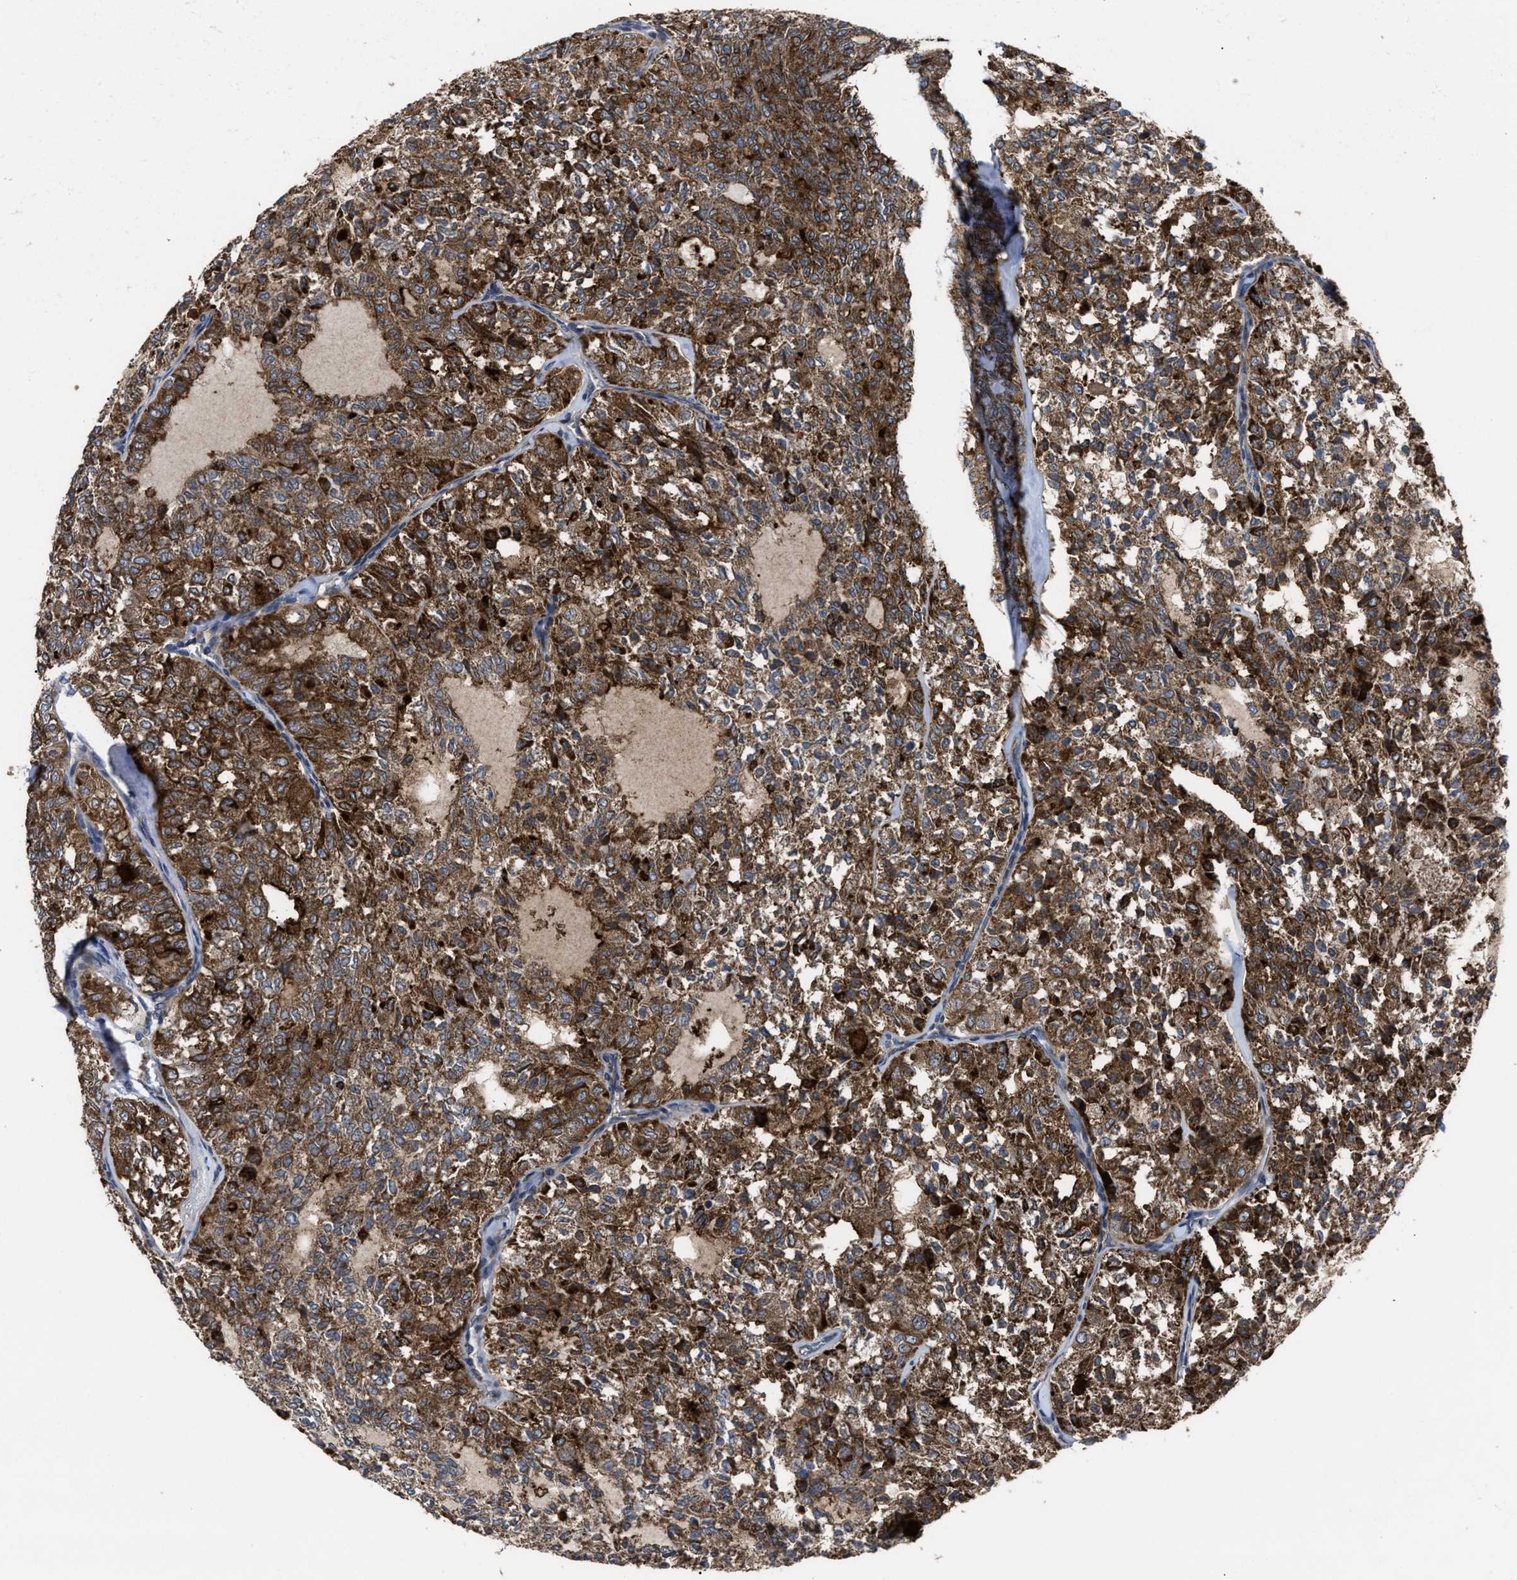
{"staining": {"intensity": "moderate", "quantity": ">75%", "location": "cytoplasmic/membranous"}, "tissue": "thyroid cancer", "cell_type": "Tumor cells", "image_type": "cancer", "snomed": [{"axis": "morphology", "description": "Follicular adenoma carcinoma, NOS"}, {"axis": "topography", "description": "Thyroid gland"}], "caption": "IHC histopathology image of thyroid follicular adenoma carcinoma stained for a protein (brown), which exhibits medium levels of moderate cytoplasmic/membranous positivity in about >75% of tumor cells.", "gene": "PASK", "patient": {"sex": "male", "age": 75}}